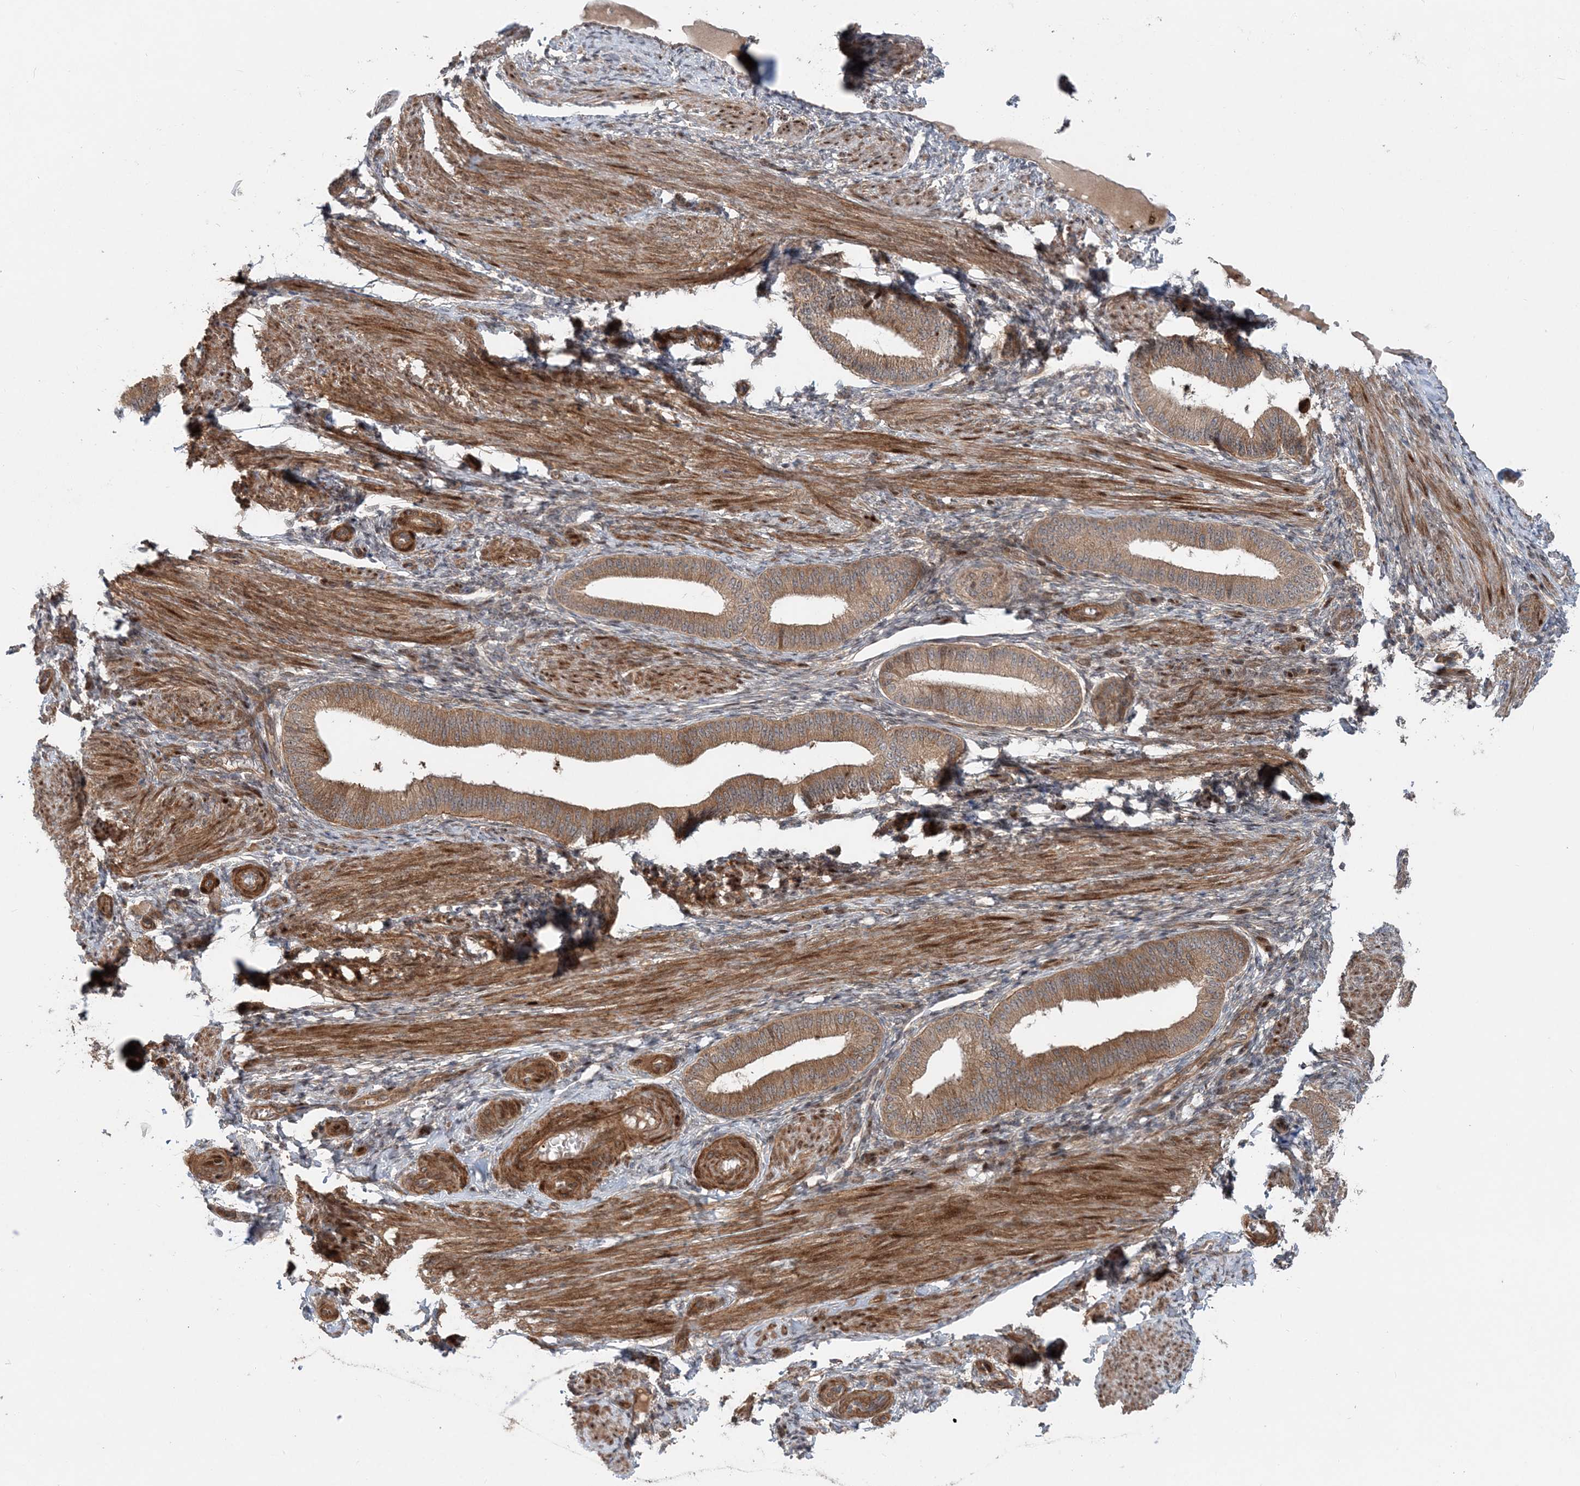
{"staining": {"intensity": "moderate", "quantity": "25%-75%", "location": "cytoplasmic/membranous"}, "tissue": "endometrium", "cell_type": "Cells in endometrial stroma", "image_type": "normal", "snomed": [{"axis": "morphology", "description": "Normal tissue, NOS"}, {"axis": "topography", "description": "Endometrium"}], "caption": "The image exhibits a brown stain indicating the presence of a protein in the cytoplasmic/membranous of cells in endometrial stroma in endometrium.", "gene": "GEMIN5", "patient": {"sex": "female", "age": 39}}